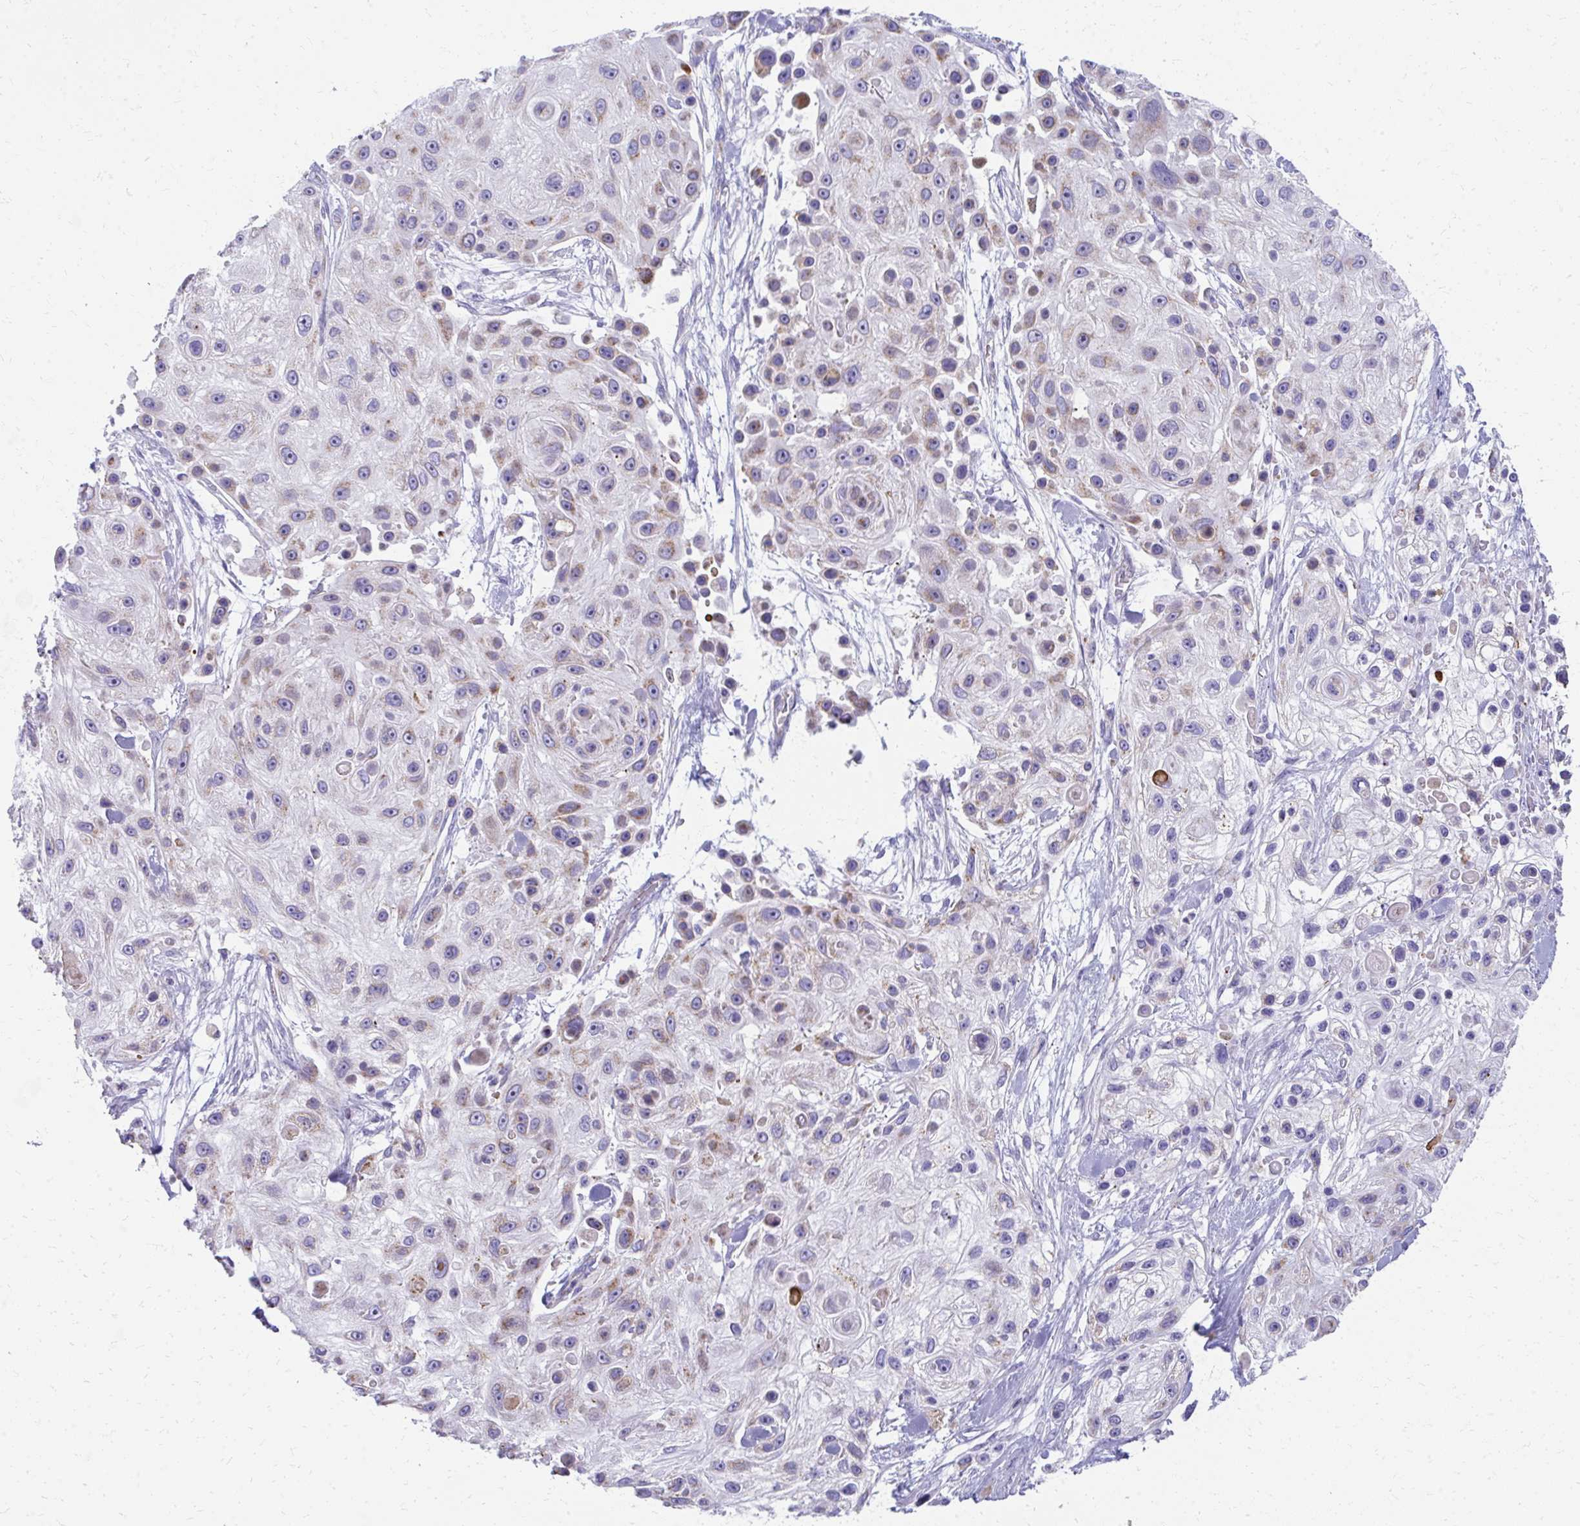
{"staining": {"intensity": "moderate", "quantity": "25%-75%", "location": "cytoplasmic/membranous"}, "tissue": "skin cancer", "cell_type": "Tumor cells", "image_type": "cancer", "snomed": [{"axis": "morphology", "description": "Squamous cell carcinoma, NOS"}, {"axis": "topography", "description": "Skin"}], "caption": "This is an image of immunohistochemistry staining of skin squamous cell carcinoma, which shows moderate positivity in the cytoplasmic/membranous of tumor cells.", "gene": "IL37", "patient": {"sex": "male", "age": 67}}